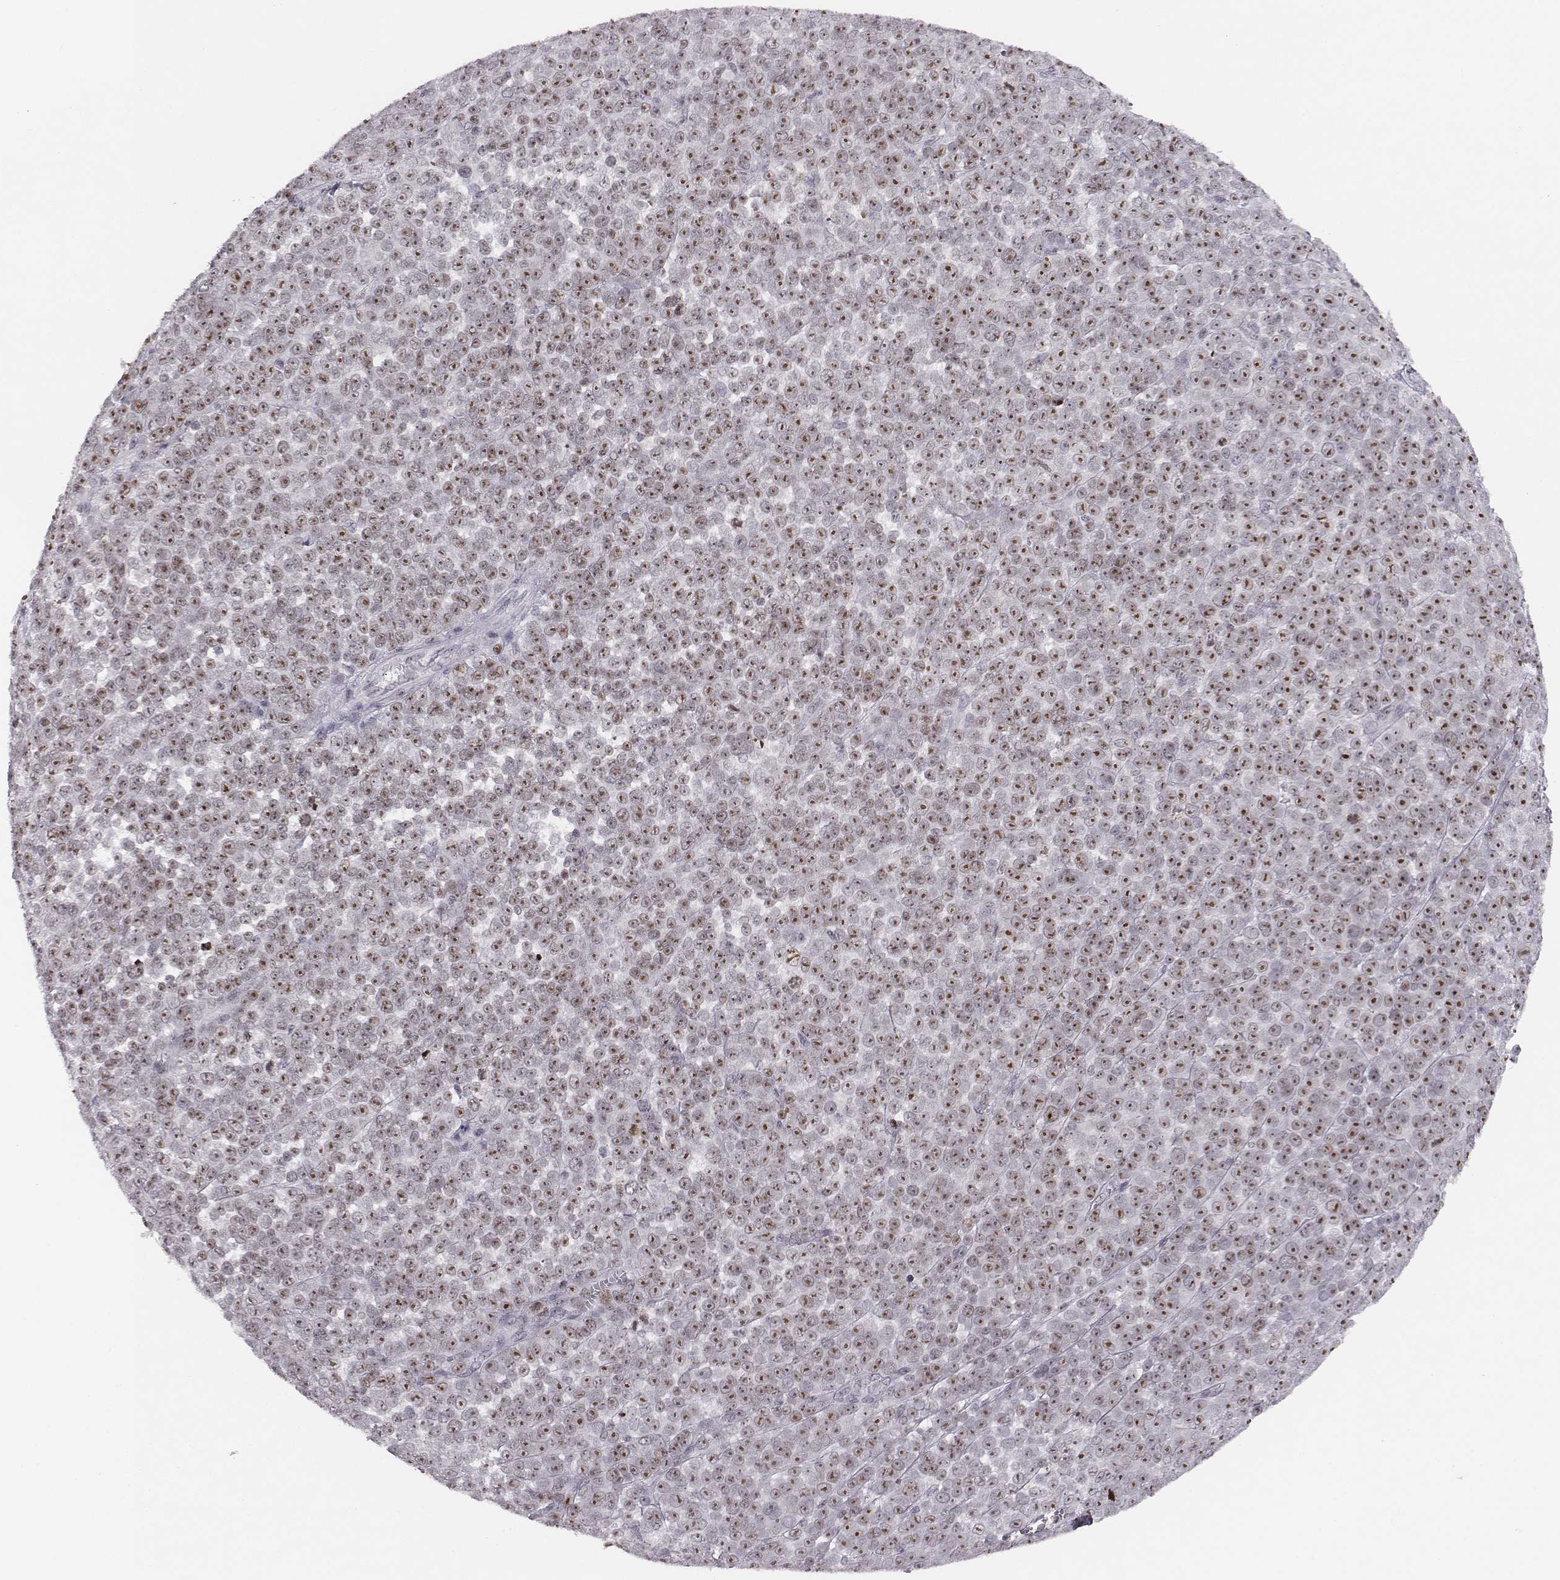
{"staining": {"intensity": "moderate", "quantity": ">75%", "location": "nuclear"}, "tissue": "melanoma", "cell_type": "Tumor cells", "image_type": "cancer", "snomed": [{"axis": "morphology", "description": "Malignant melanoma, NOS"}, {"axis": "topography", "description": "Skin"}], "caption": "Immunohistochemical staining of human malignant melanoma reveals medium levels of moderate nuclear protein staining in approximately >75% of tumor cells.", "gene": "NIFK", "patient": {"sex": "female", "age": 95}}